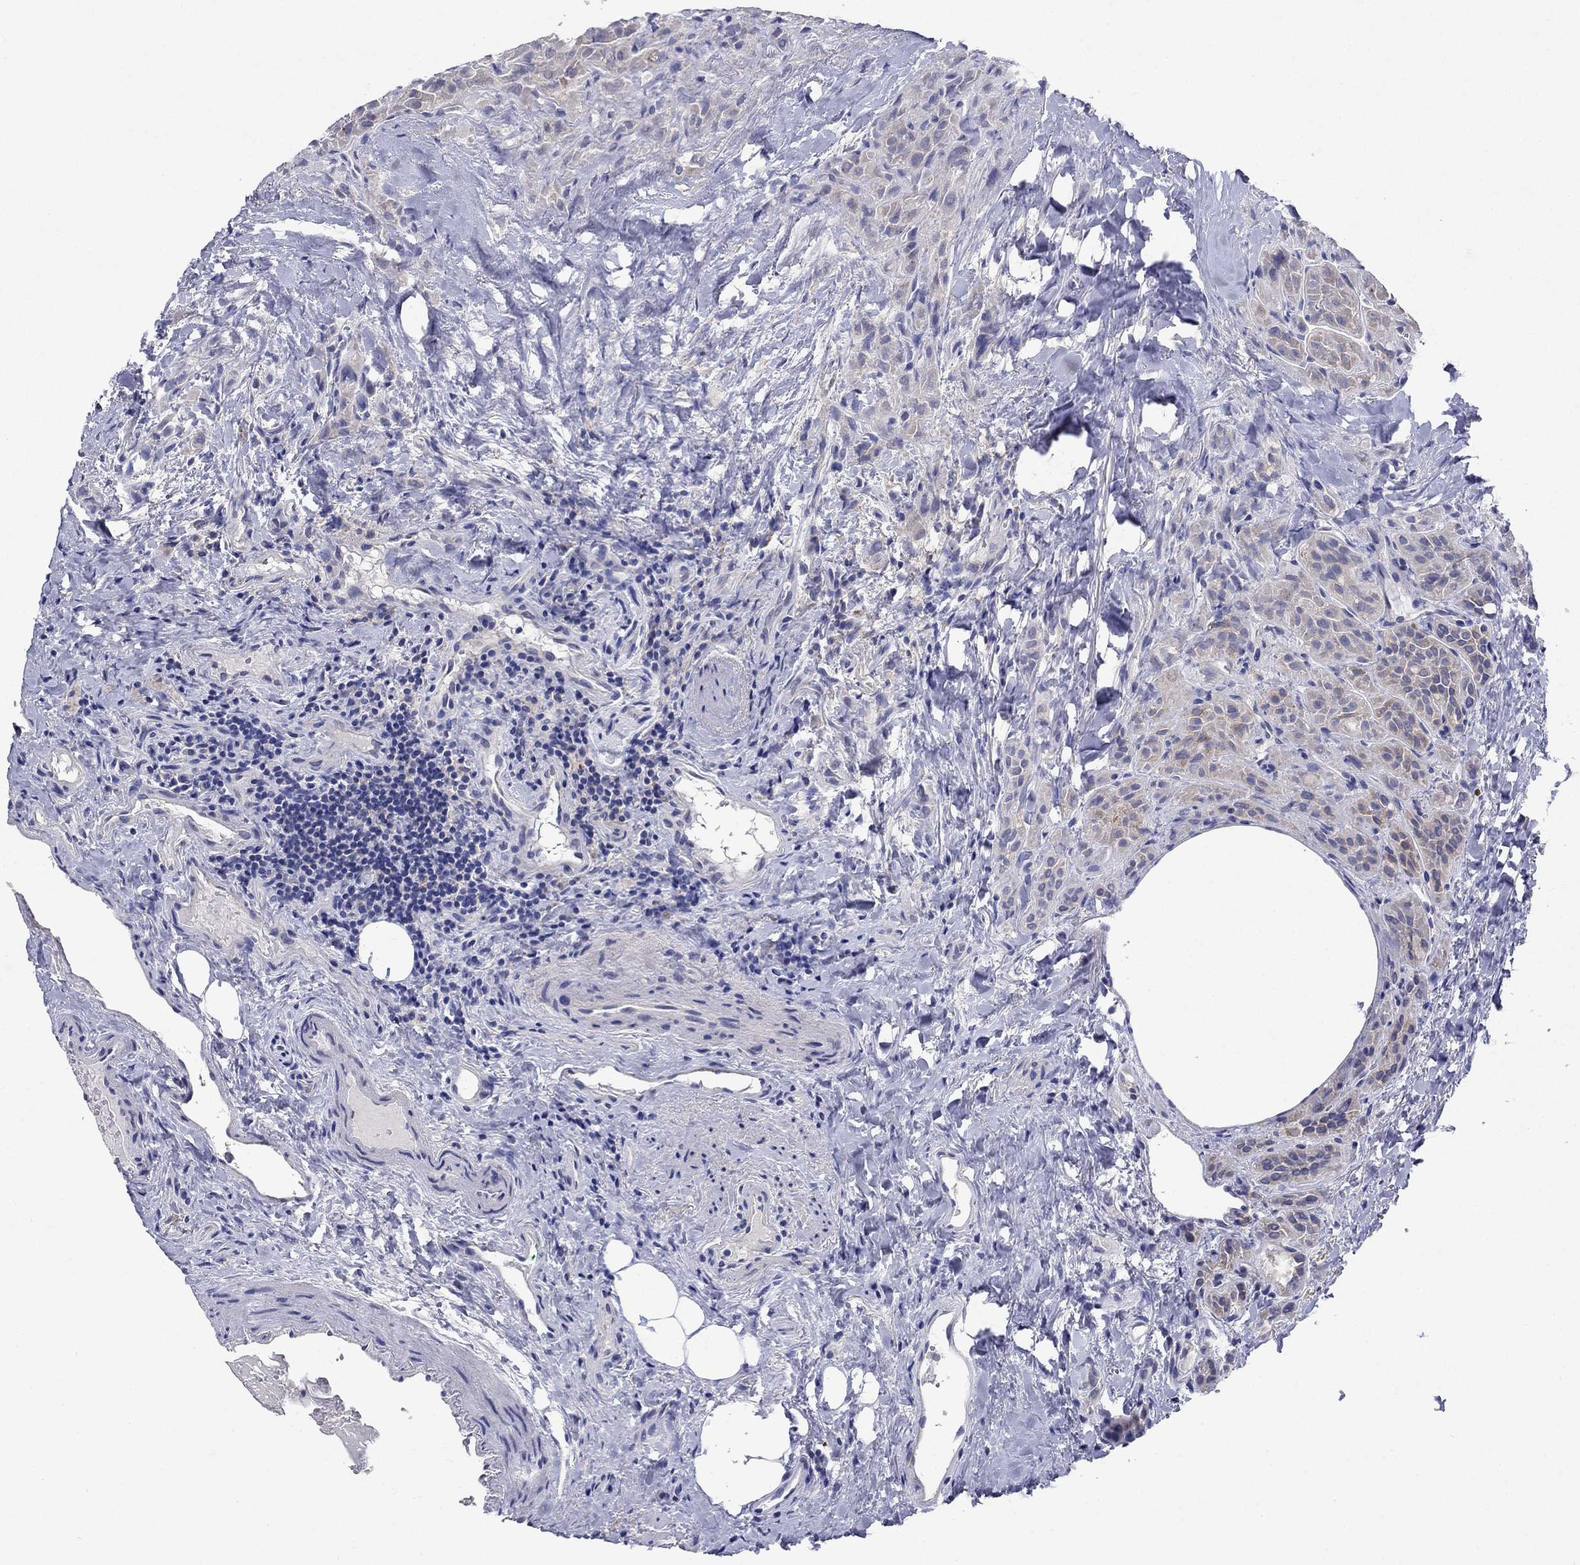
{"staining": {"intensity": "negative", "quantity": "none", "location": "none"}, "tissue": "thyroid cancer", "cell_type": "Tumor cells", "image_type": "cancer", "snomed": [{"axis": "morphology", "description": "Papillary adenocarcinoma, NOS"}, {"axis": "topography", "description": "Thyroid gland"}], "caption": "IHC of human papillary adenocarcinoma (thyroid) shows no positivity in tumor cells. (Stains: DAB immunohistochemistry with hematoxylin counter stain, Microscopy: brightfield microscopy at high magnification).", "gene": "SULT2B1", "patient": {"sex": "female", "age": 45}}